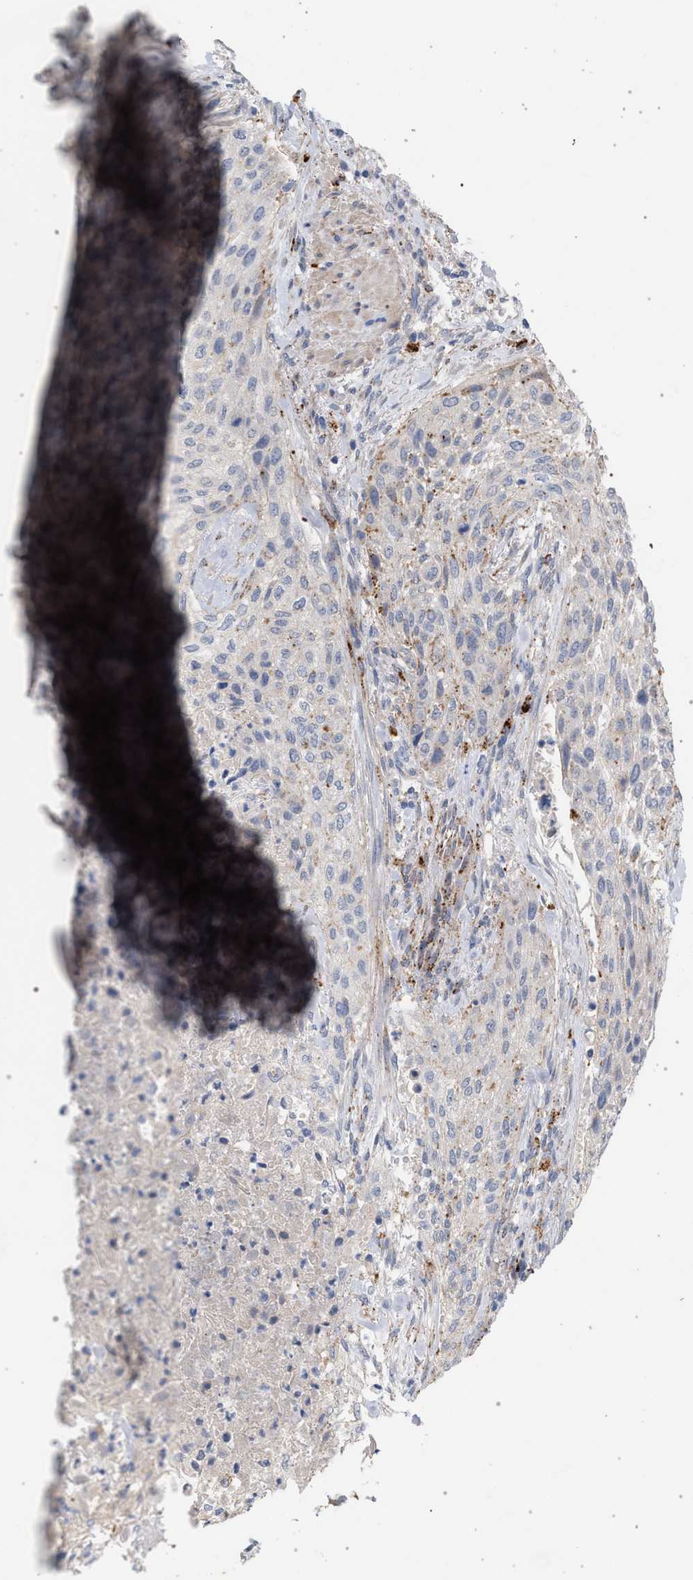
{"staining": {"intensity": "moderate", "quantity": "<25%", "location": "cytoplasmic/membranous"}, "tissue": "urothelial cancer", "cell_type": "Tumor cells", "image_type": "cancer", "snomed": [{"axis": "morphology", "description": "Urothelial carcinoma, Low grade"}, {"axis": "morphology", "description": "Urothelial carcinoma, High grade"}, {"axis": "topography", "description": "Urinary bladder"}], "caption": "Protein expression analysis of human low-grade urothelial carcinoma reveals moderate cytoplasmic/membranous expression in about <25% of tumor cells. The protein of interest is stained brown, and the nuclei are stained in blue (DAB IHC with brightfield microscopy, high magnification).", "gene": "MAMDC2", "patient": {"sex": "male", "age": 35}}